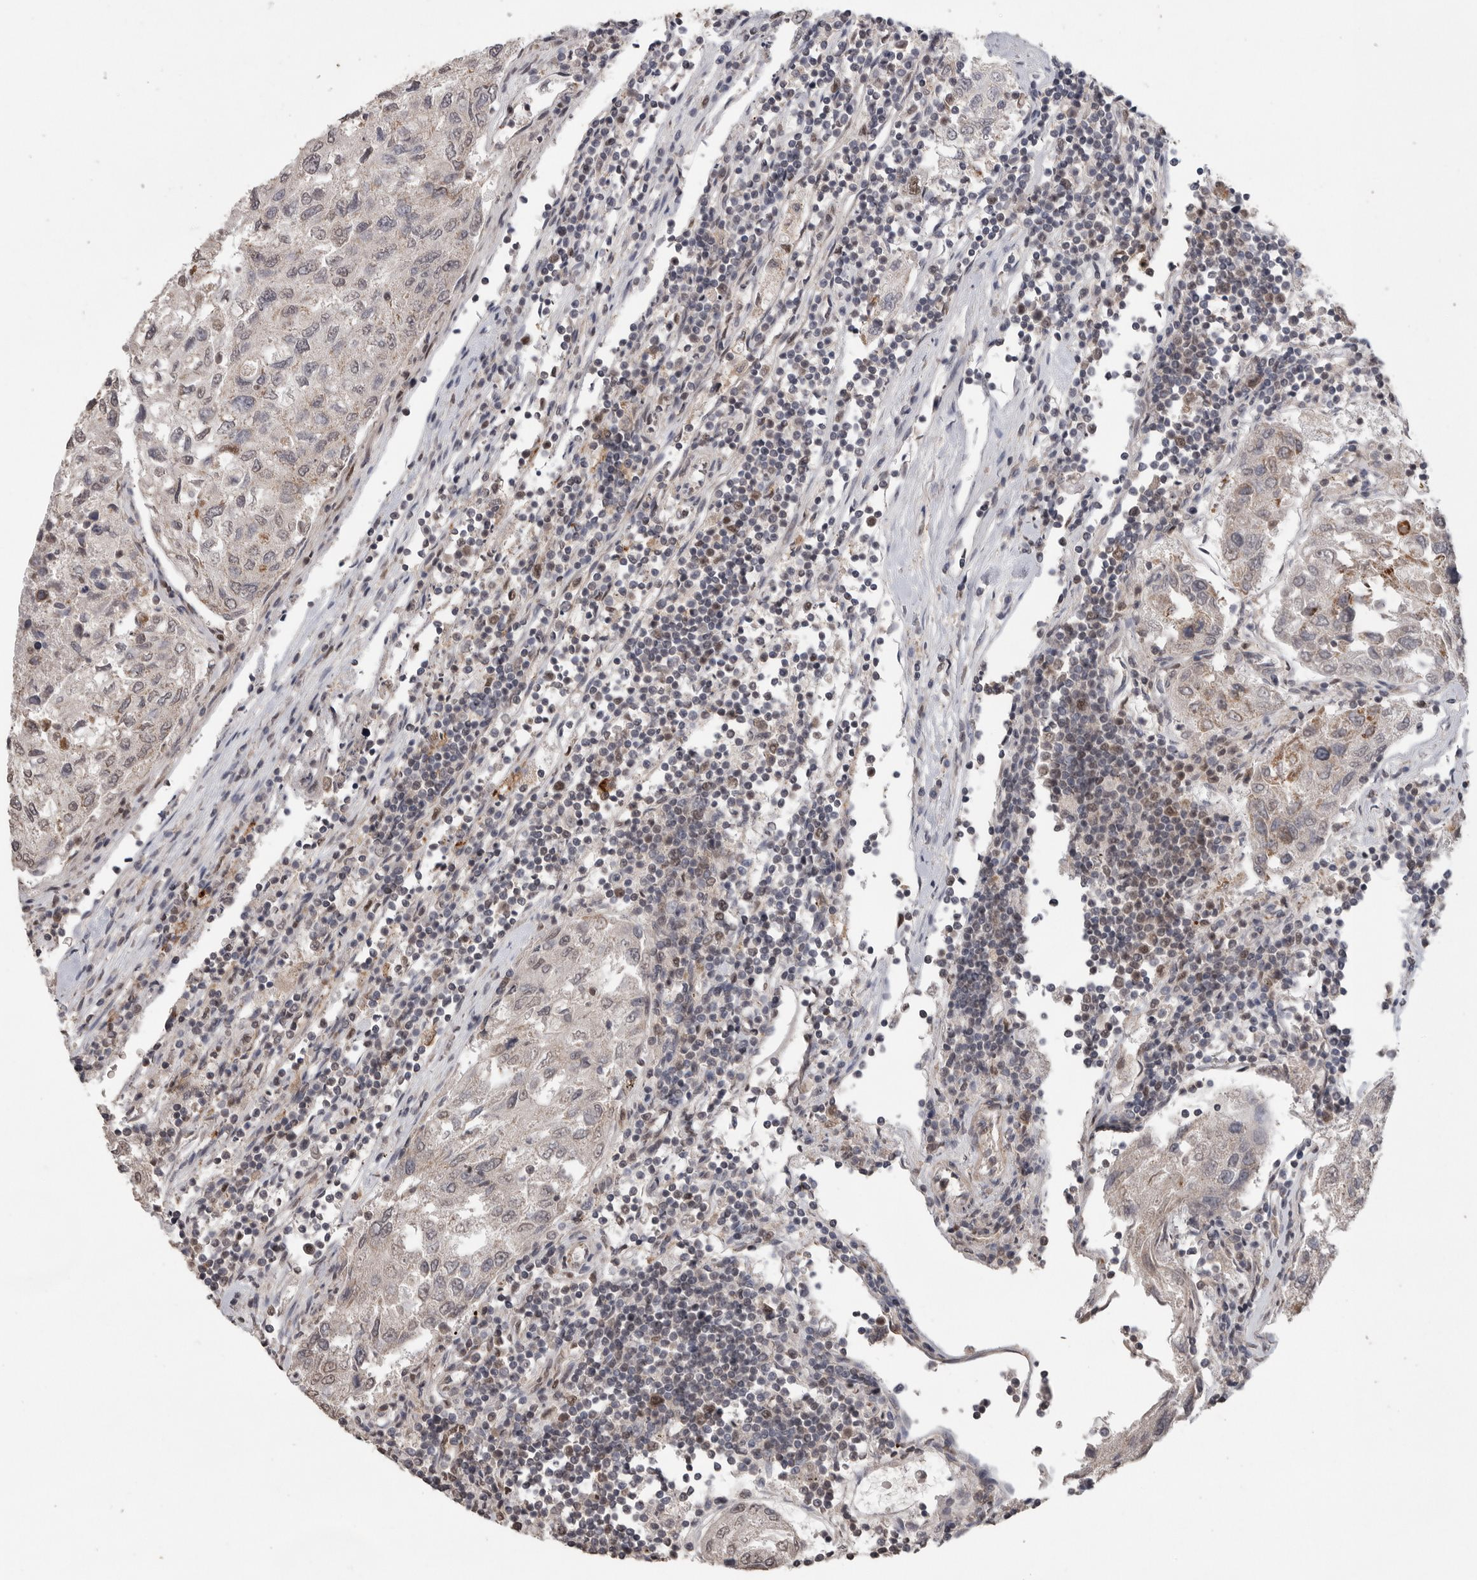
{"staining": {"intensity": "negative", "quantity": "none", "location": "none"}, "tissue": "urothelial cancer", "cell_type": "Tumor cells", "image_type": "cancer", "snomed": [{"axis": "morphology", "description": "Urothelial carcinoma, High grade"}, {"axis": "topography", "description": "Lymph node"}, {"axis": "topography", "description": "Urinary bladder"}], "caption": "Protein analysis of urothelial cancer exhibits no significant expression in tumor cells. (Brightfield microscopy of DAB (3,3'-diaminobenzidine) IHC at high magnification).", "gene": "PPP1R10", "patient": {"sex": "male", "age": 51}}